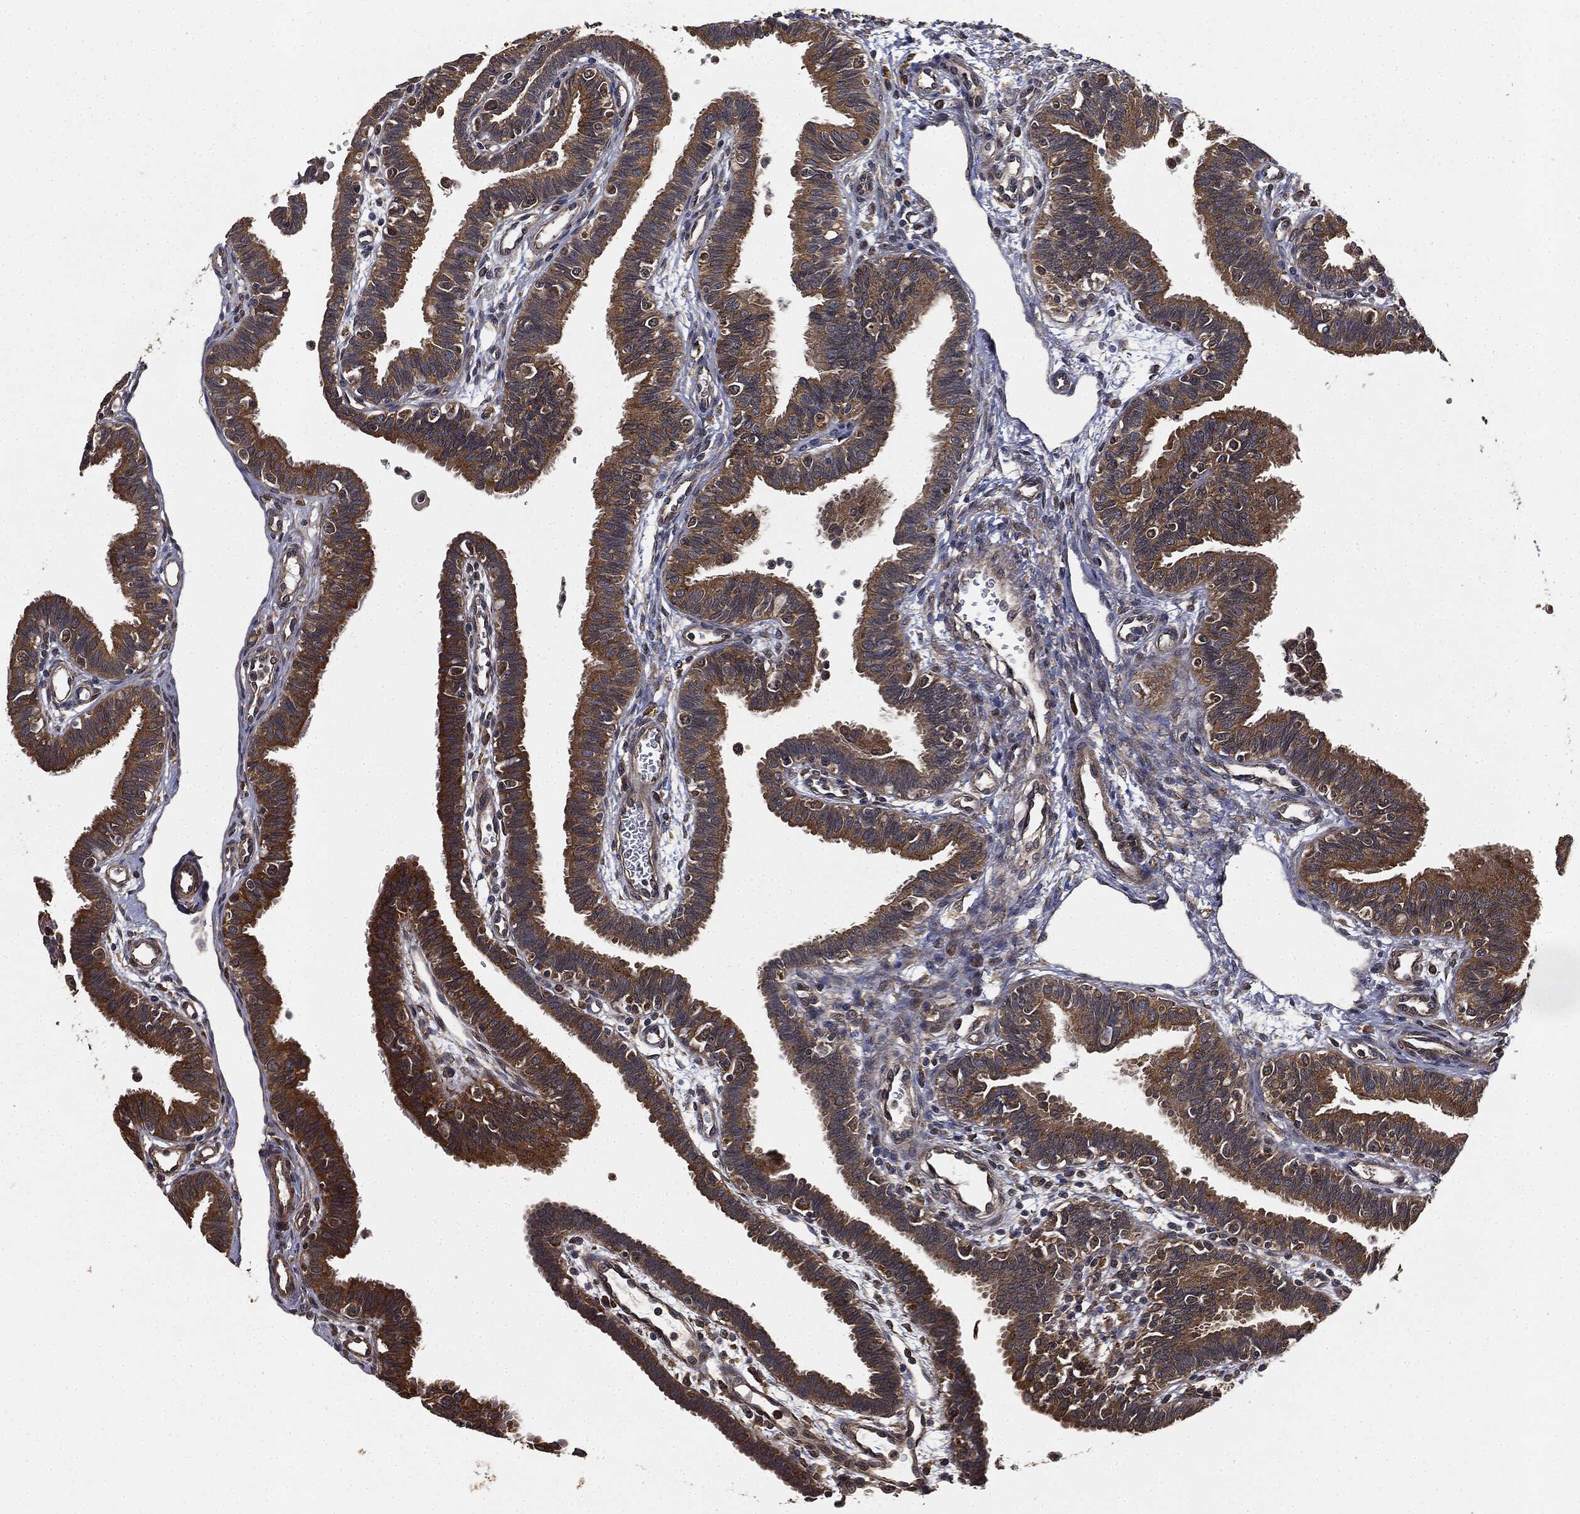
{"staining": {"intensity": "strong", "quantity": "25%-75%", "location": "cytoplasmic/membranous"}, "tissue": "fallopian tube", "cell_type": "Glandular cells", "image_type": "normal", "snomed": [{"axis": "morphology", "description": "Normal tissue, NOS"}, {"axis": "topography", "description": "Fallopian tube"}], "caption": "High-power microscopy captured an IHC histopathology image of unremarkable fallopian tube, revealing strong cytoplasmic/membranous expression in approximately 25%-75% of glandular cells.", "gene": "MIER2", "patient": {"sex": "female", "age": 36}}